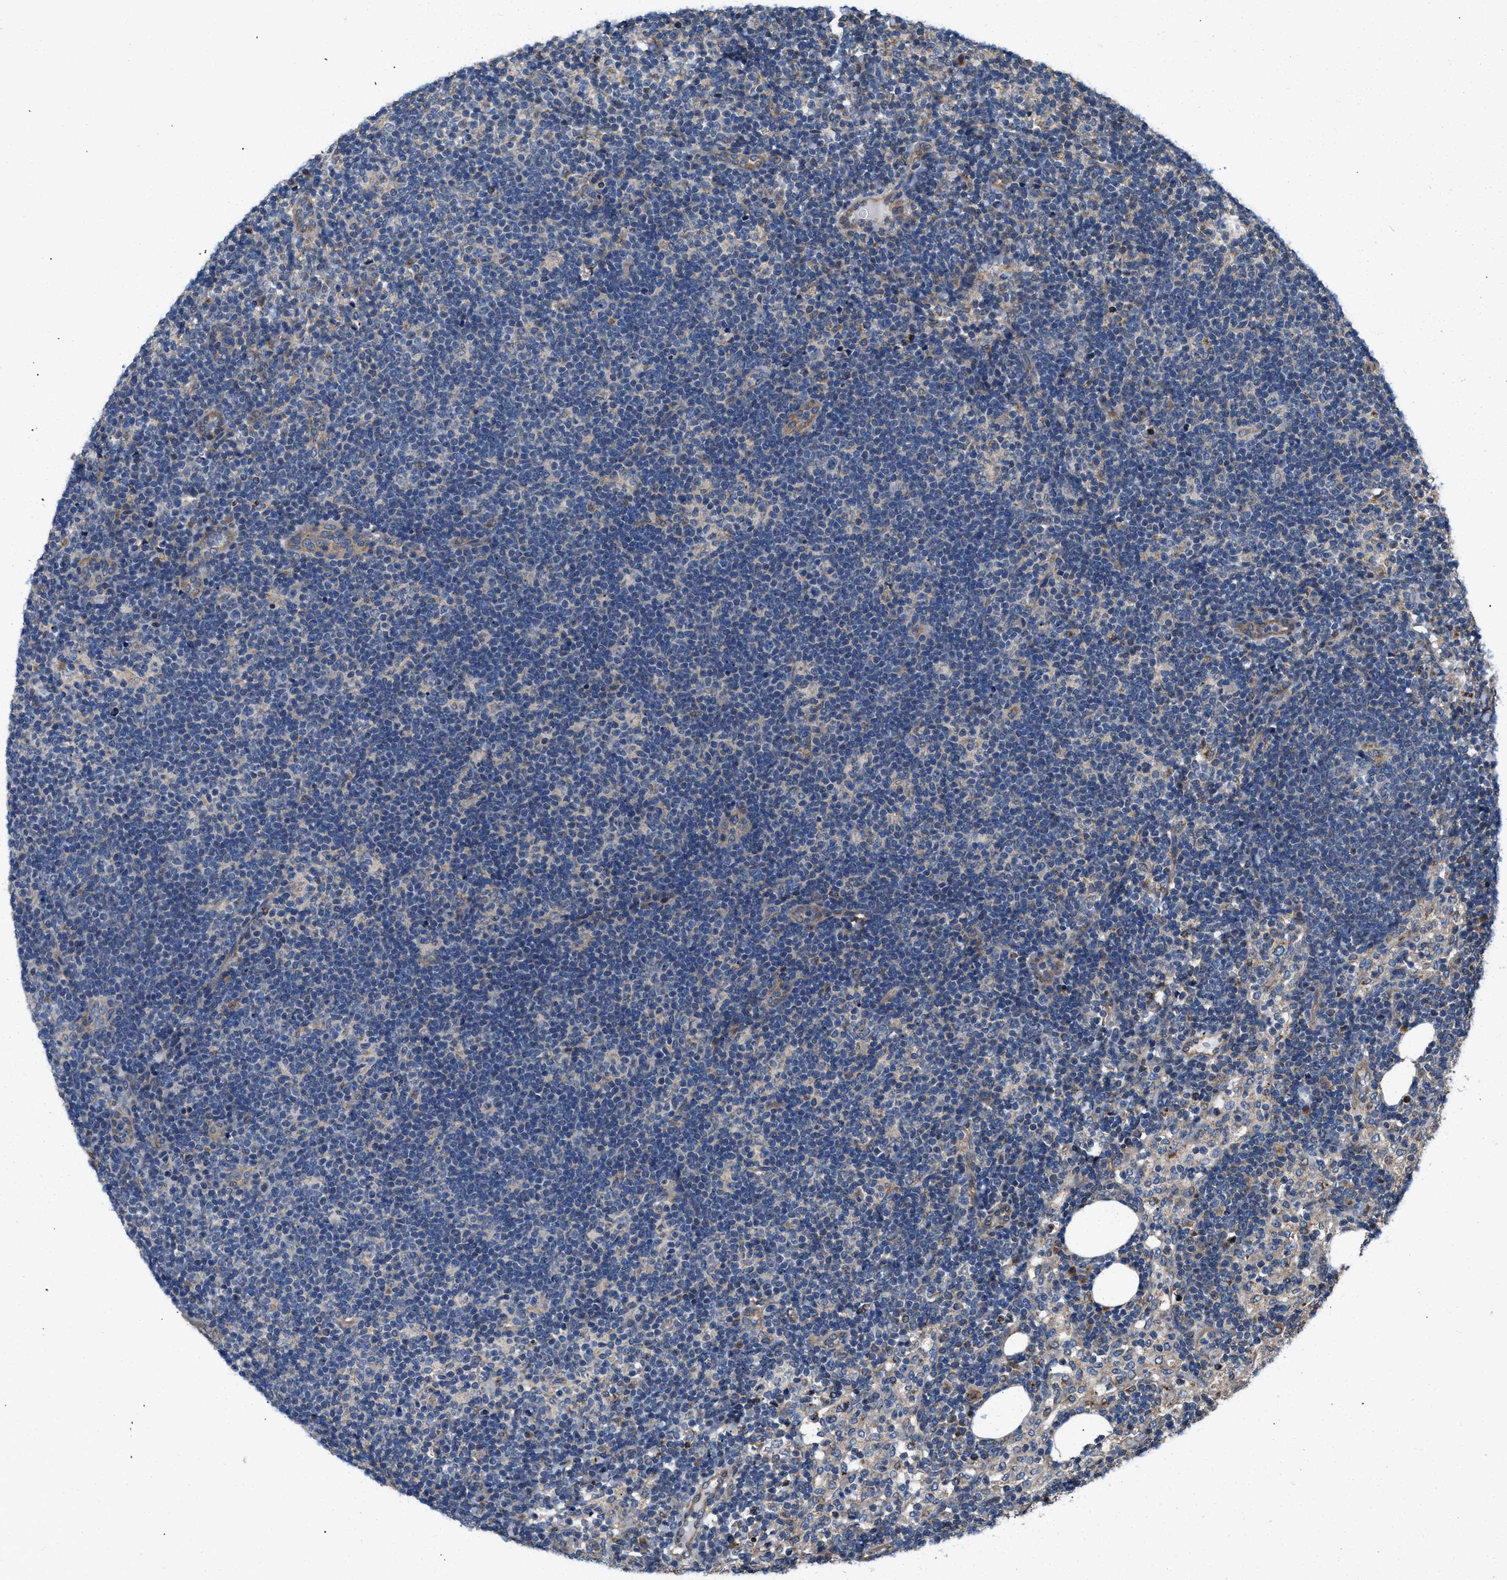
{"staining": {"intensity": "negative", "quantity": "none", "location": "none"}, "tissue": "lymph node", "cell_type": "Germinal center cells", "image_type": "normal", "snomed": [{"axis": "morphology", "description": "Normal tissue, NOS"}, {"axis": "morphology", "description": "Carcinoid, malignant, NOS"}, {"axis": "topography", "description": "Lymph node"}], "caption": "Germinal center cells are negative for protein expression in benign human lymph node. Brightfield microscopy of IHC stained with DAB (3,3'-diaminobenzidine) (brown) and hematoxylin (blue), captured at high magnification.", "gene": "CEP128", "patient": {"sex": "male", "age": 47}}